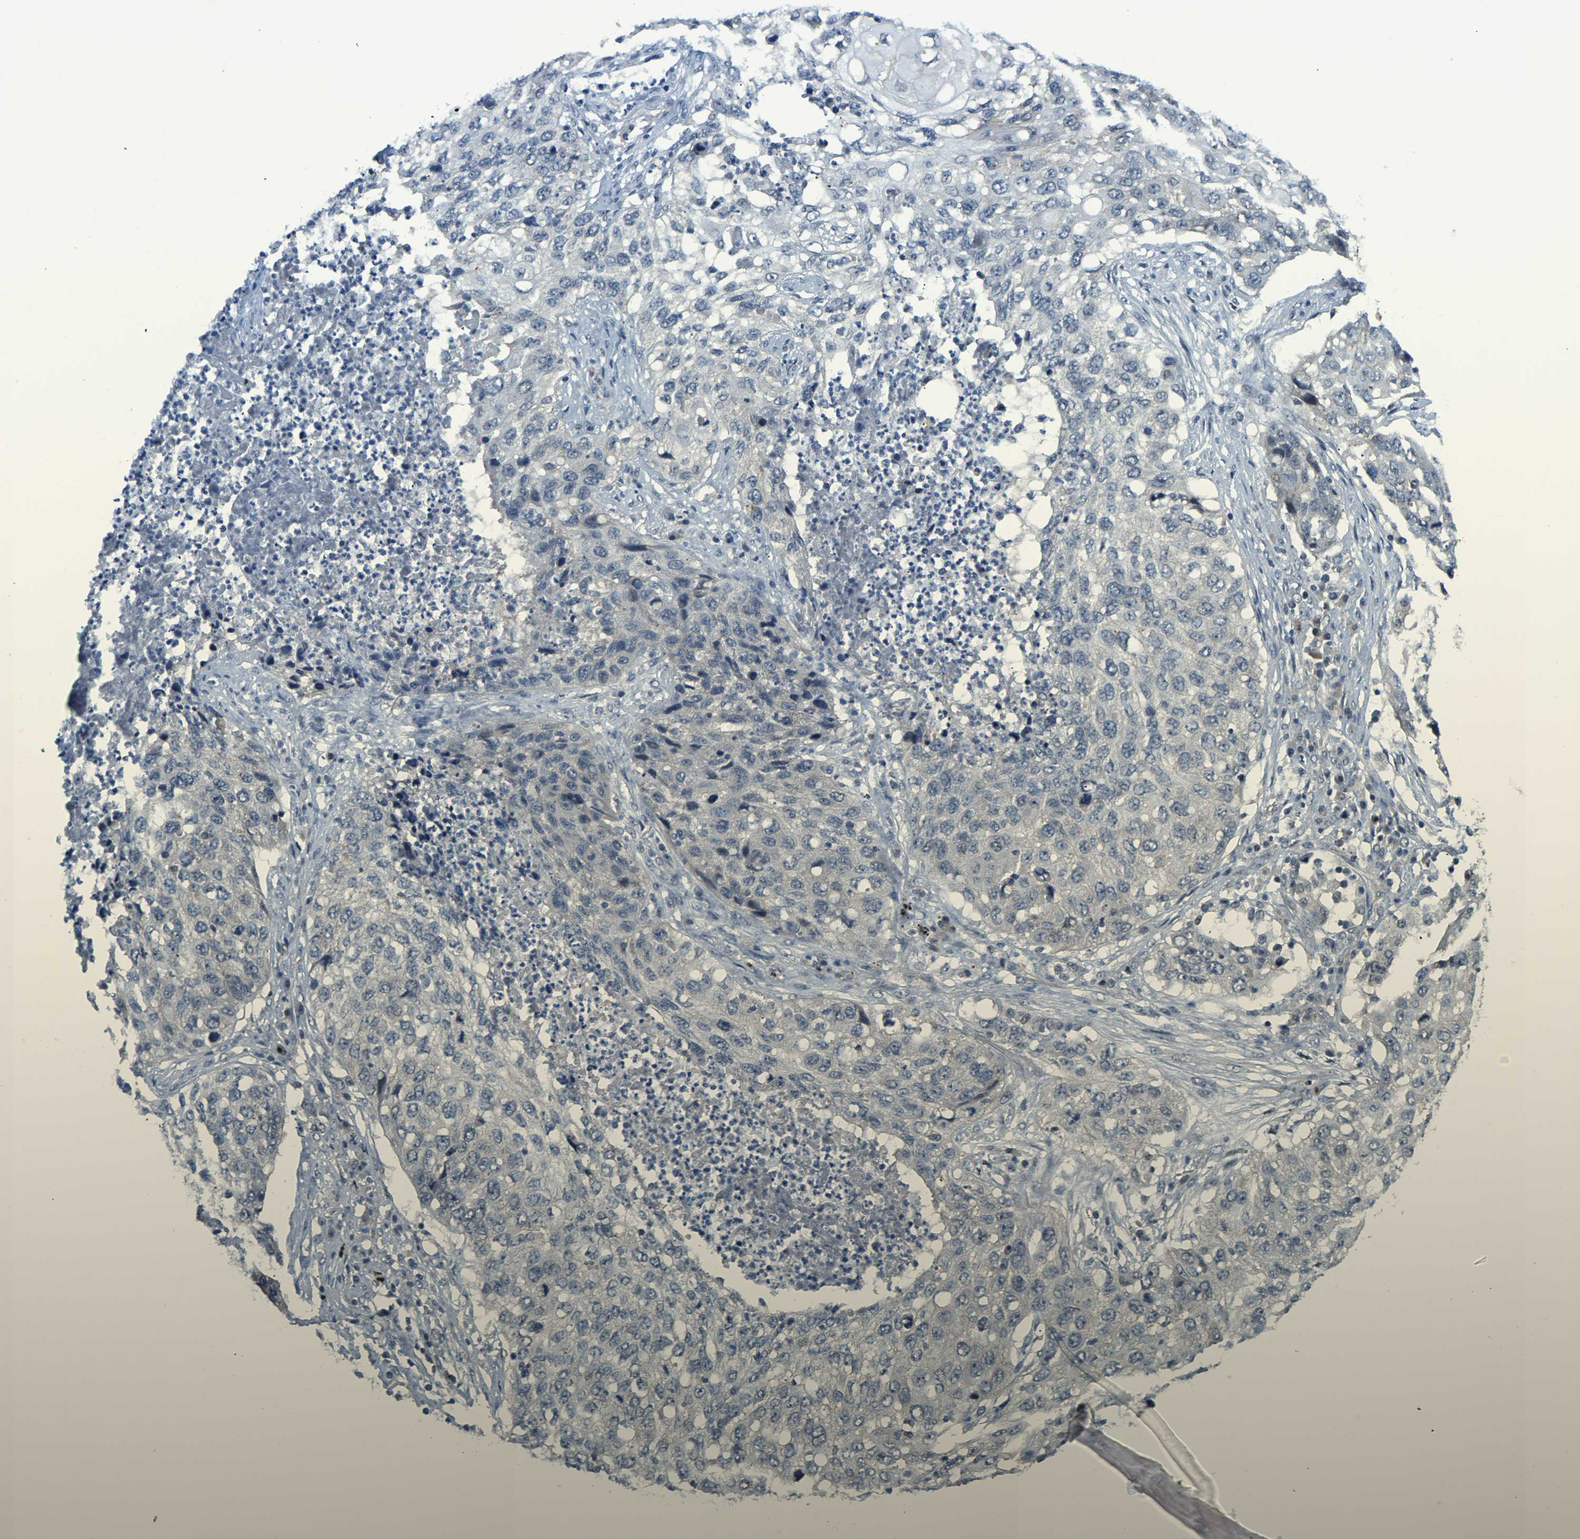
{"staining": {"intensity": "negative", "quantity": "none", "location": "none"}, "tissue": "lung cancer", "cell_type": "Tumor cells", "image_type": "cancer", "snomed": [{"axis": "morphology", "description": "Squamous cell carcinoma, NOS"}, {"axis": "topography", "description": "Lung"}], "caption": "Immunohistochemistry (IHC) image of lung cancer stained for a protein (brown), which reveals no expression in tumor cells.", "gene": "AHNAK", "patient": {"sex": "female", "age": 63}}